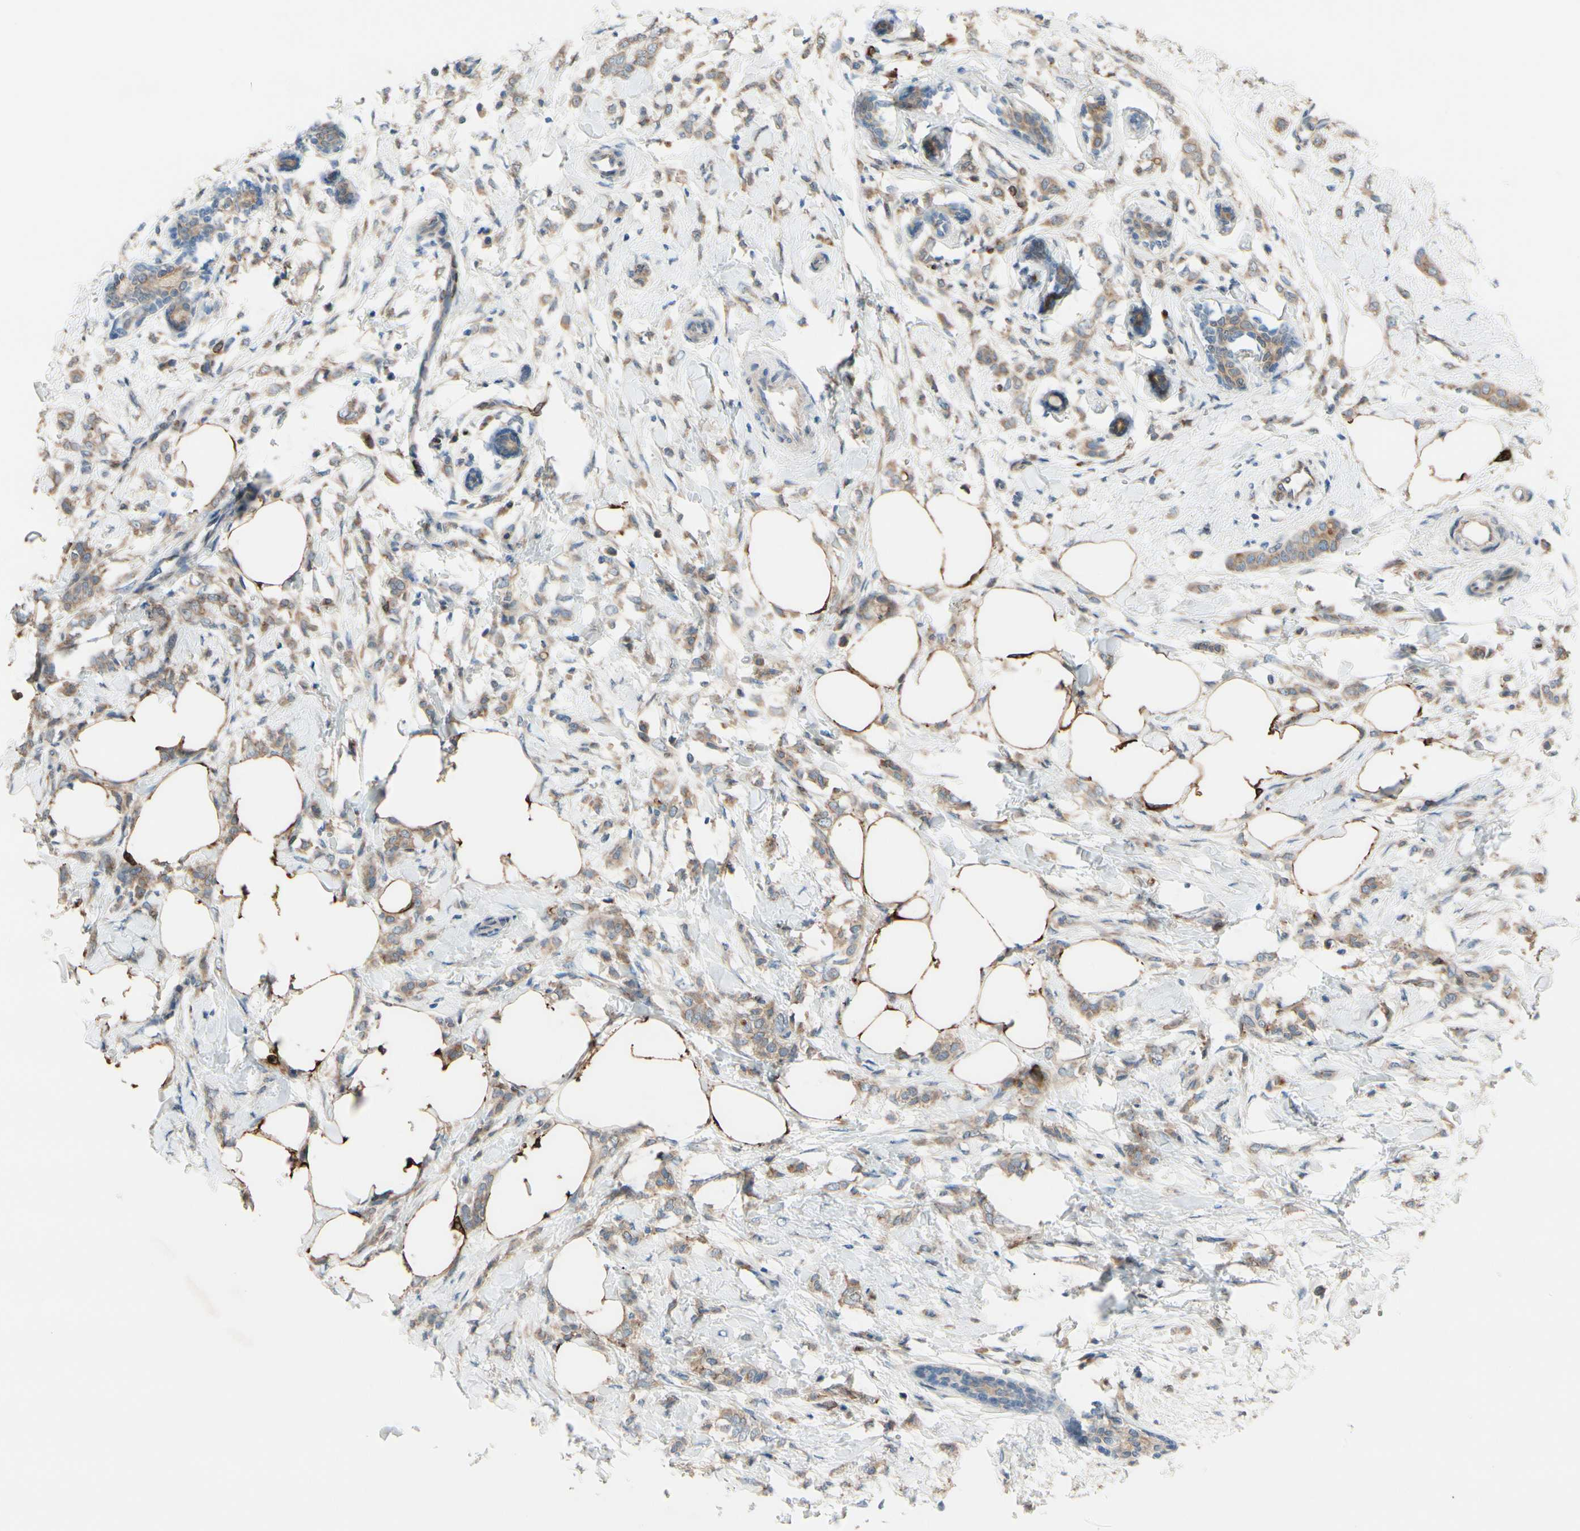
{"staining": {"intensity": "moderate", "quantity": ">75%", "location": "cytoplasmic/membranous"}, "tissue": "breast cancer", "cell_type": "Tumor cells", "image_type": "cancer", "snomed": [{"axis": "morphology", "description": "Lobular carcinoma, in situ"}, {"axis": "morphology", "description": "Lobular carcinoma"}, {"axis": "topography", "description": "Breast"}], "caption": "Protein analysis of breast cancer (lobular carcinoma) tissue exhibits moderate cytoplasmic/membranous expression in about >75% of tumor cells. The protein is shown in brown color, while the nuclei are stained blue.", "gene": "PRXL2A", "patient": {"sex": "female", "age": 41}}